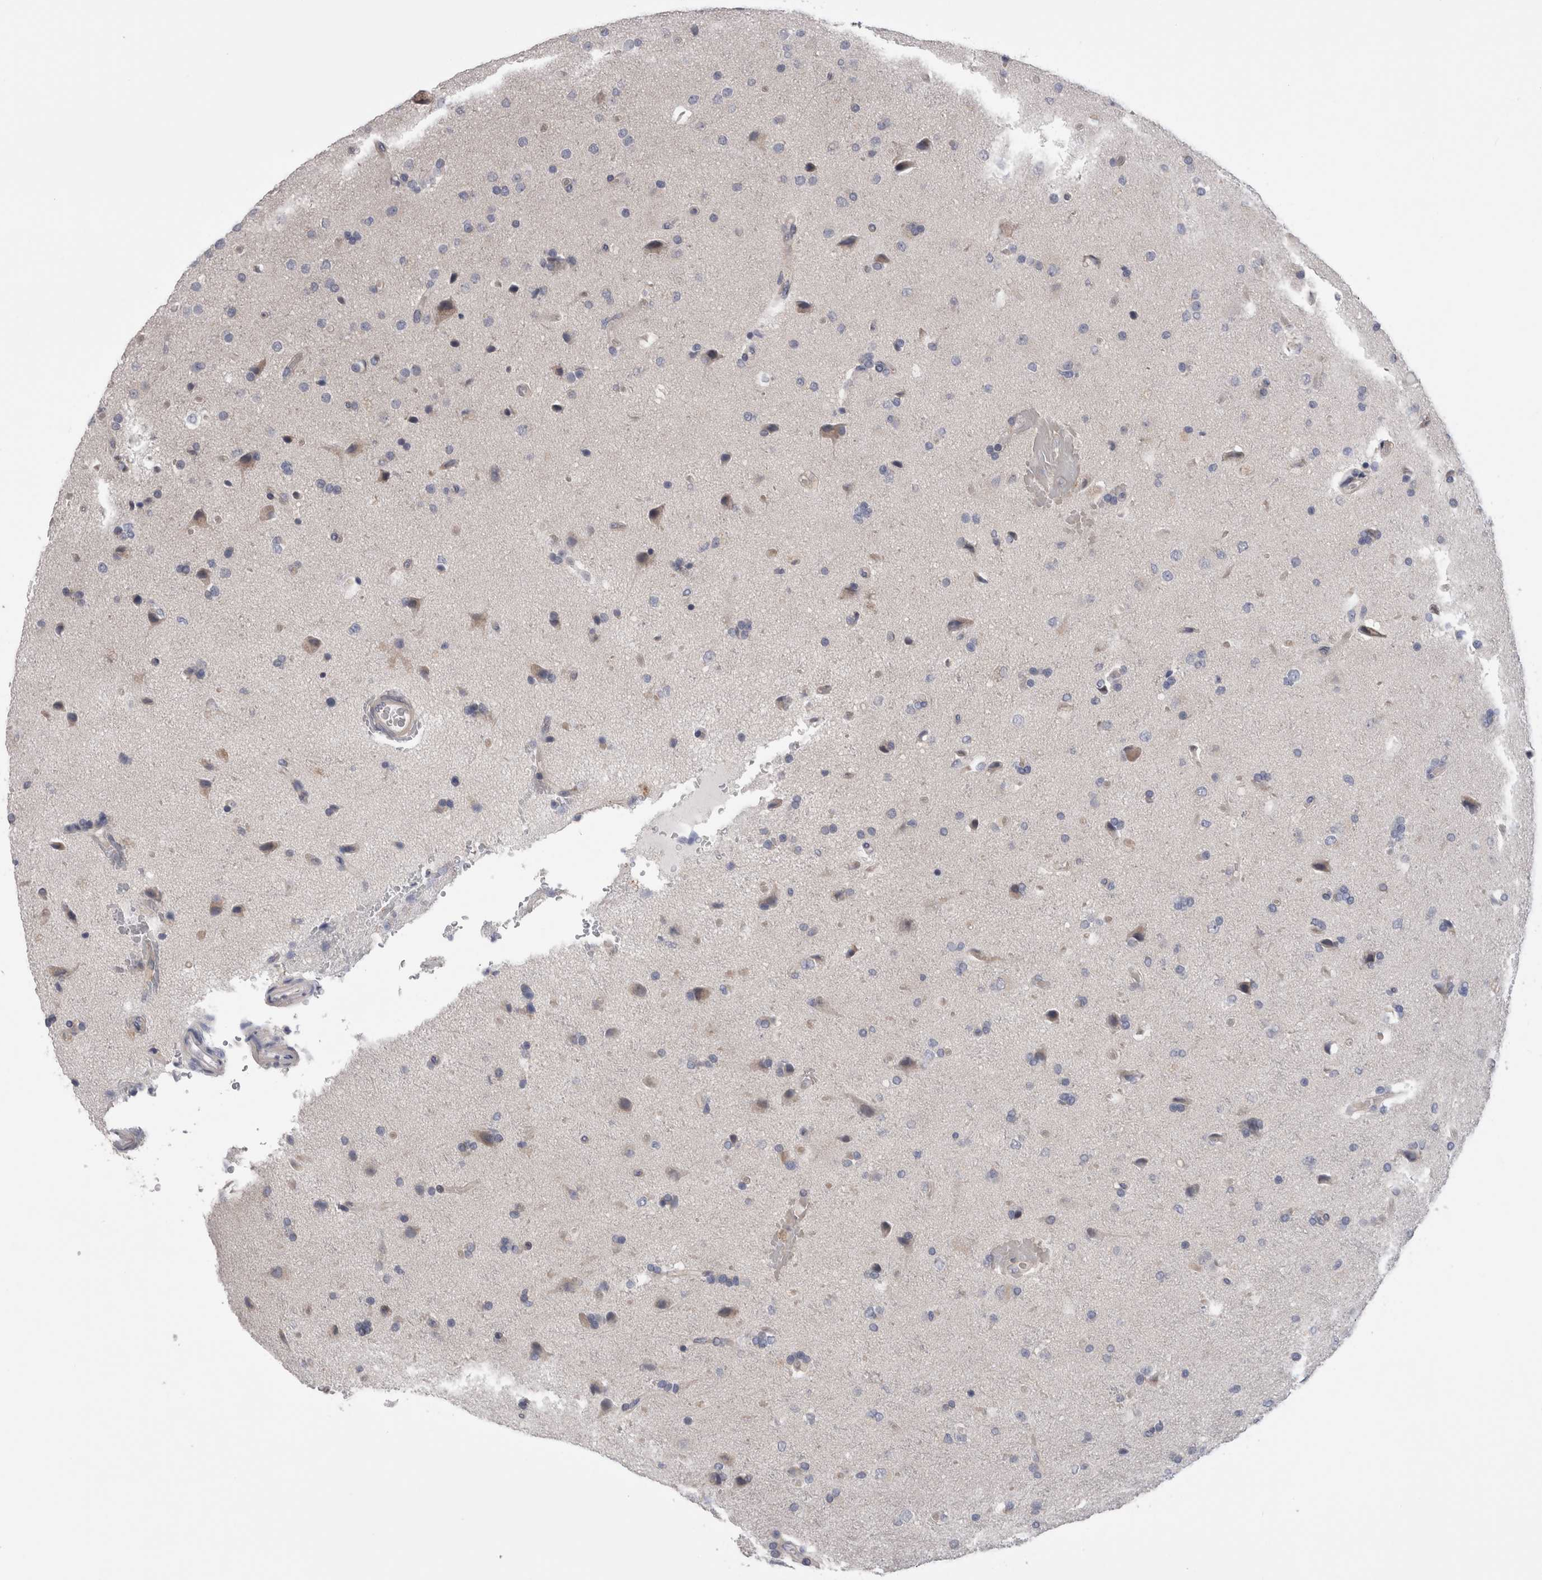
{"staining": {"intensity": "negative", "quantity": "none", "location": "none"}, "tissue": "glioma", "cell_type": "Tumor cells", "image_type": "cancer", "snomed": [{"axis": "morphology", "description": "Glioma, malignant, High grade"}, {"axis": "topography", "description": "Brain"}], "caption": "Glioma stained for a protein using IHC displays no staining tumor cells.", "gene": "ARHGAP29", "patient": {"sex": "male", "age": 72}}